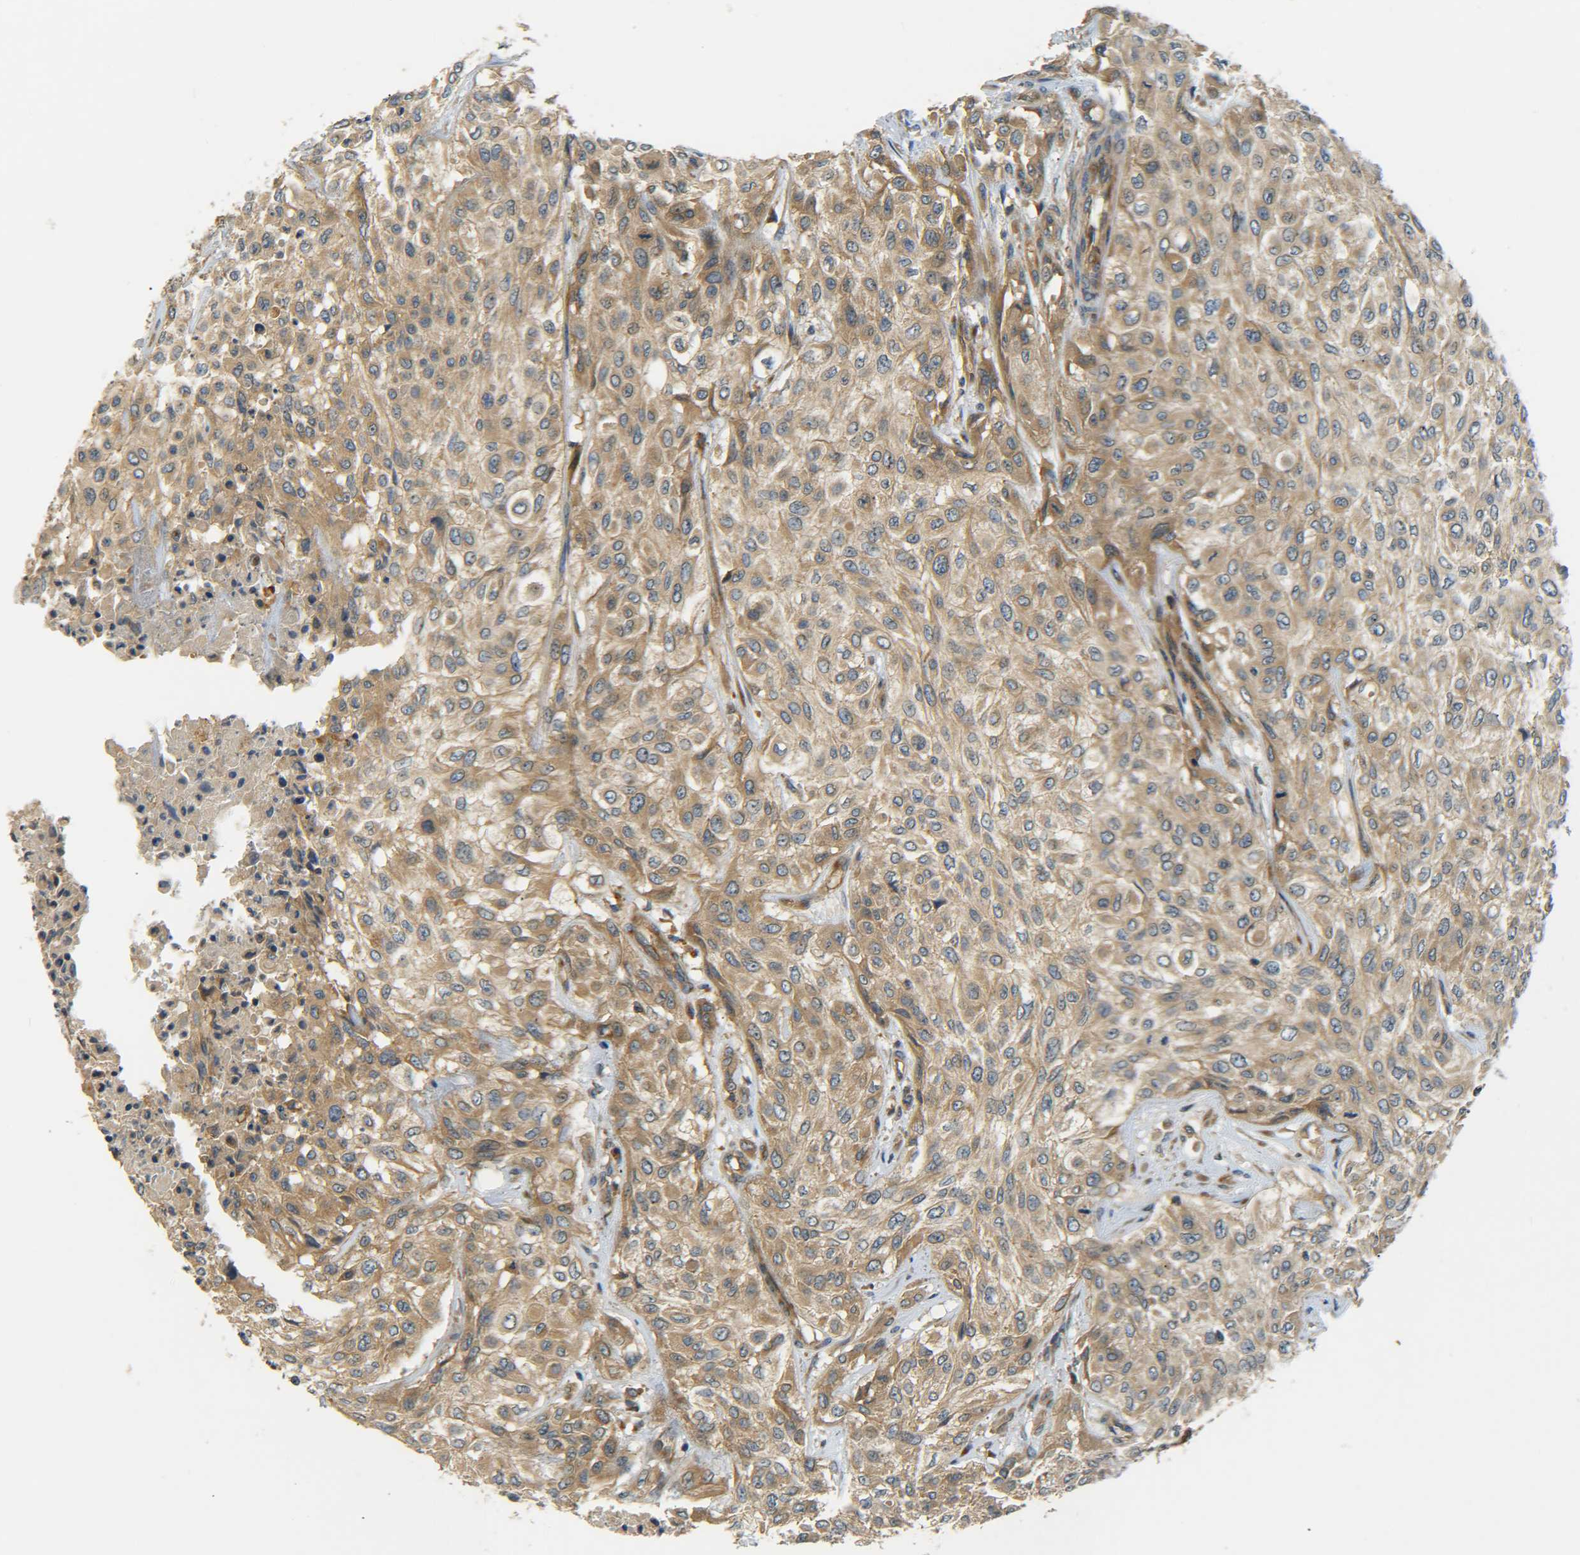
{"staining": {"intensity": "weak", "quantity": ">75%", "location": "cytoplasmic/membranous"}, "tissue": "urothelial cancer", "cell_type": "Tumor cells", "image_type": "cancer", "snomed": [{"axis": "morphology", "description": "Urothelial carcinoma, High grade"}, {"axis": "topography", "description": "Urinary bladder"}], "caption": "A high-resolution micrograph shows immunohistochemistry staining of urothelial cancer, which displays weak cytoplasmic/membranous staining in approximately >75% of tumor cells.", "gene": "LRCH3", "patient": {"sex": "male", "age": 57}}